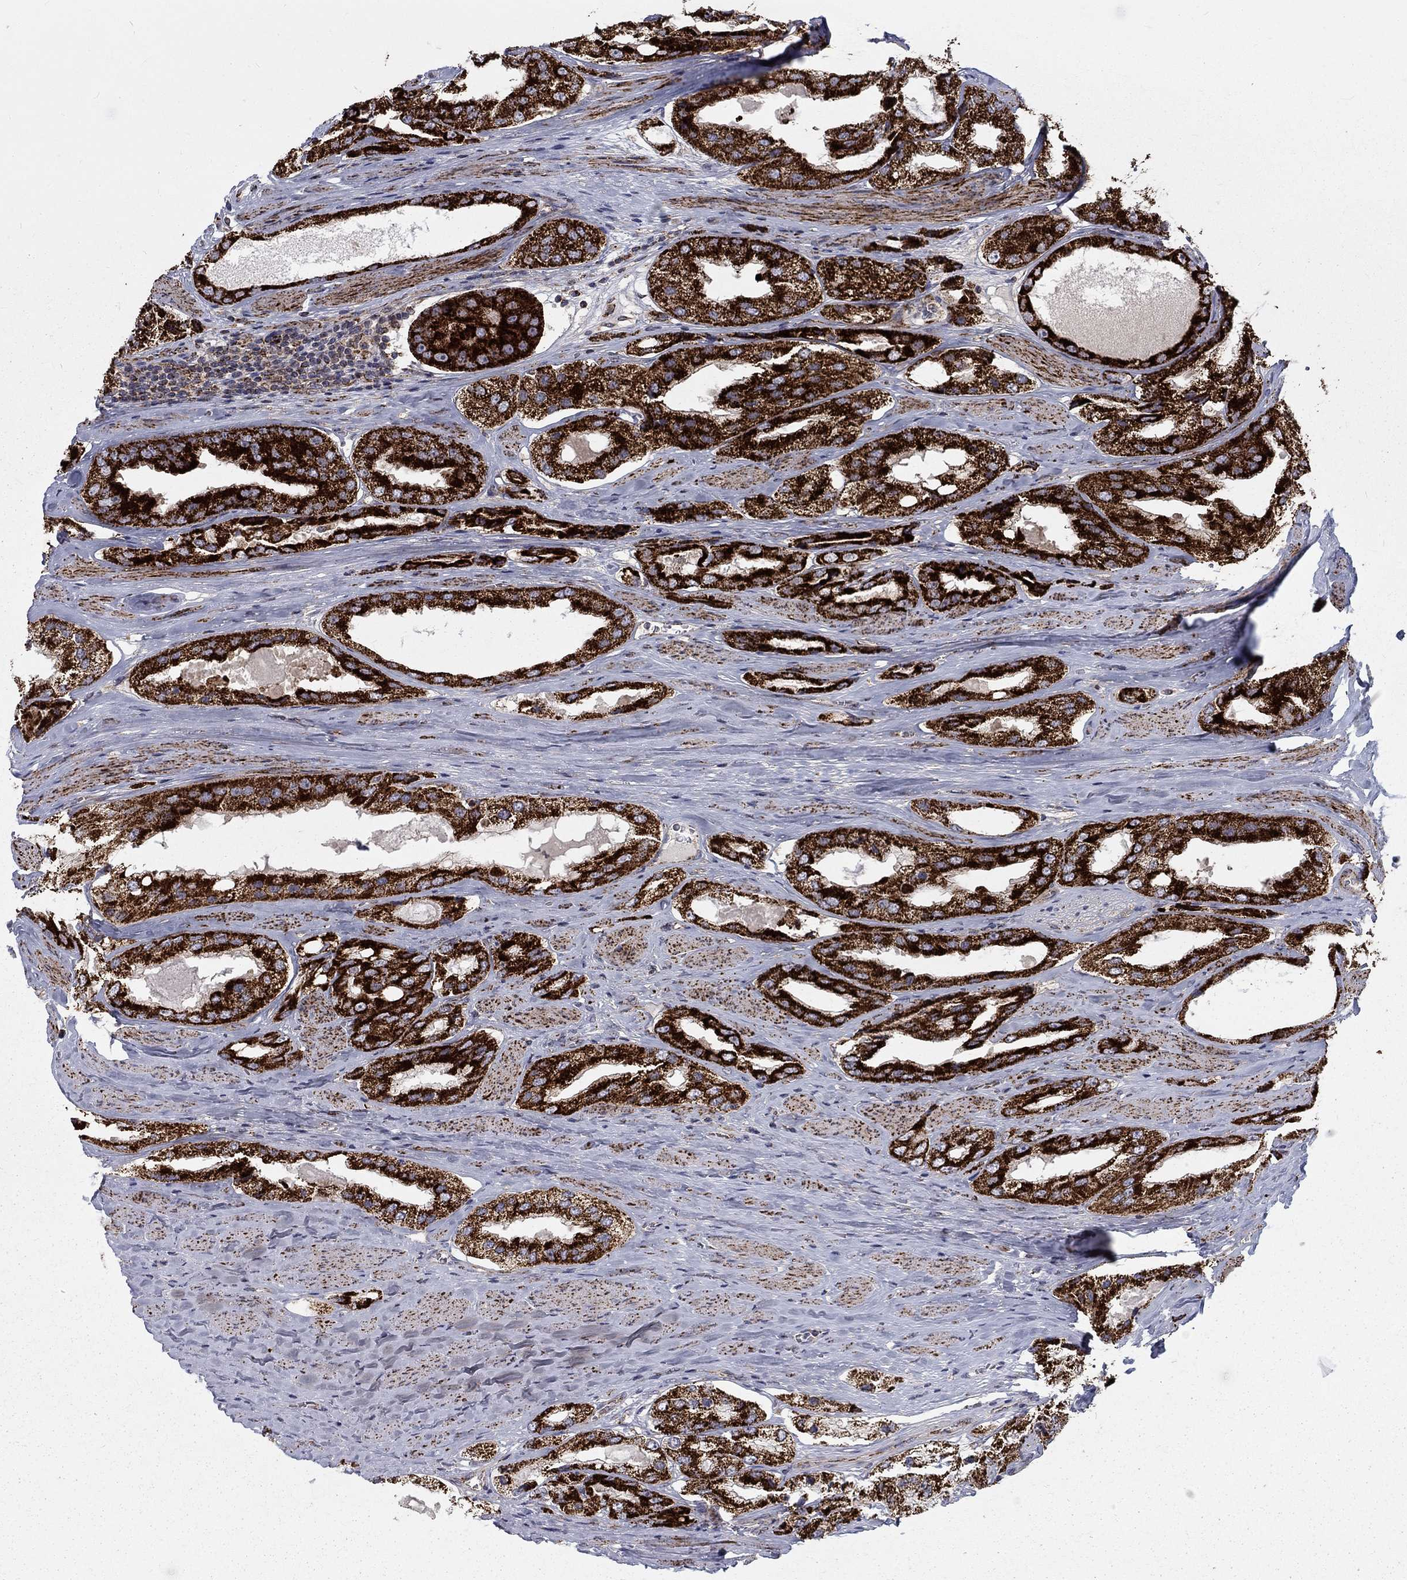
{"staining": {"intensity": "strong", "quantity": ">75%", "location": "cytoplasmic/membranous"}, "tissue": "prostate cancer", "cell_type": "Tumor cells", "image_type": "cancer", "snomed": [{"axis": "morphology", "description": "Adenocarcinoma, Low grade"}, {"axis": "topography", "description": "Prostate"}], "caption": "Prostate cancer stained with a protein marker reveals strong staining in tumor cells.", "gene": "ALDH1B1", "patient": {"sex": "male", "age": 69}}